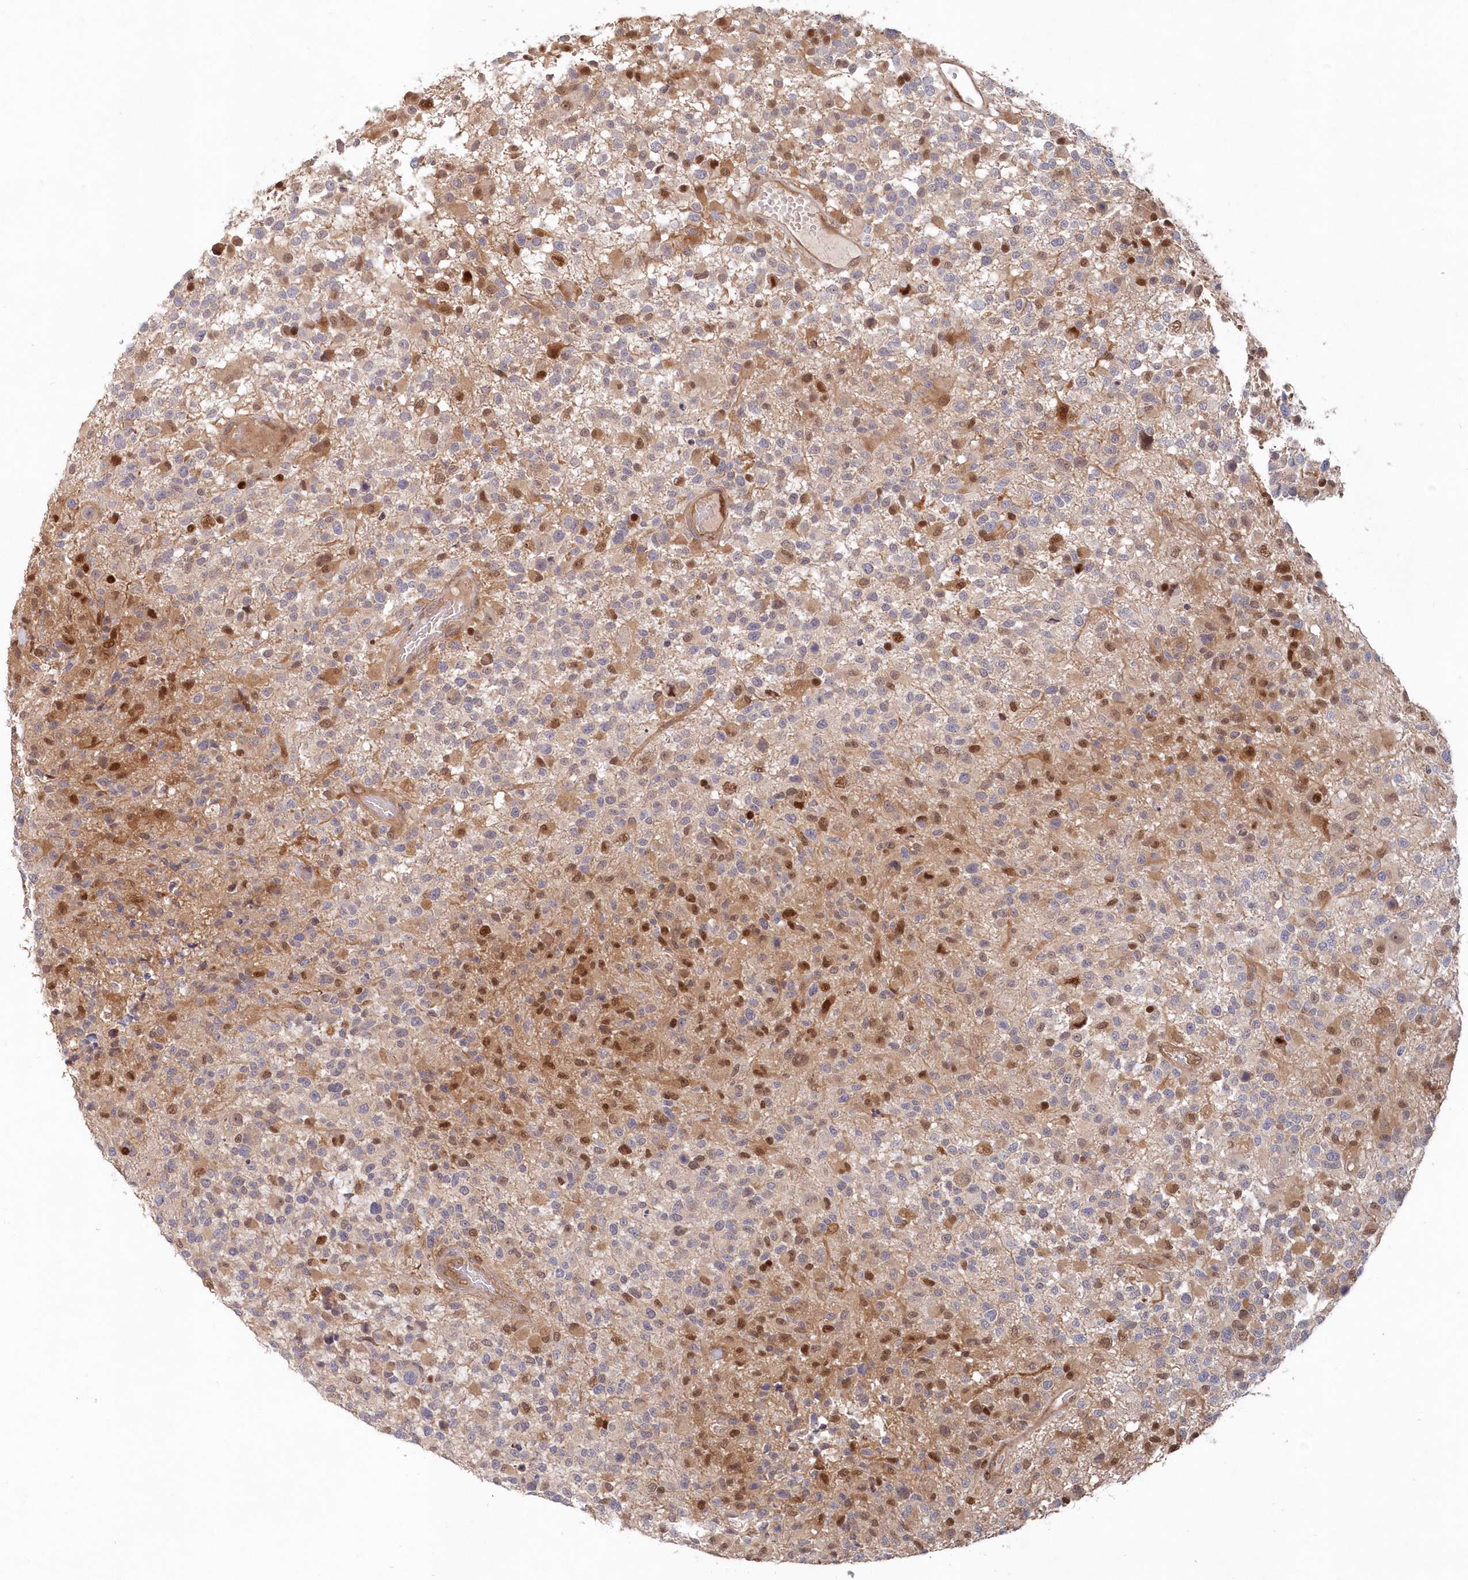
{"staining": {"intensity": "moderate", "quantity": "<25%", "location": "cytoplasmic/membranous,nuclear"}, "tissue": "glioma", "cell_type": "Tumor cells", "image_type": "cancer", "snomed": [{"axis": "morphology", "description": "Glioma, malignant, High grade"}, {"axis": "morphology", "description": "Glioblastoma, NOS"}, {"axis": "topography", "description": "Brain"}], "caption": "Immunohistochemical staining of human high-grade glioma (malignant) reveals low levels of moderate cytoplasmic/membranous and nuclear positivity in about <25% of tumor cells.", "gene": "ABHD14B", "patient": {"sex": "male", "age": 60}}